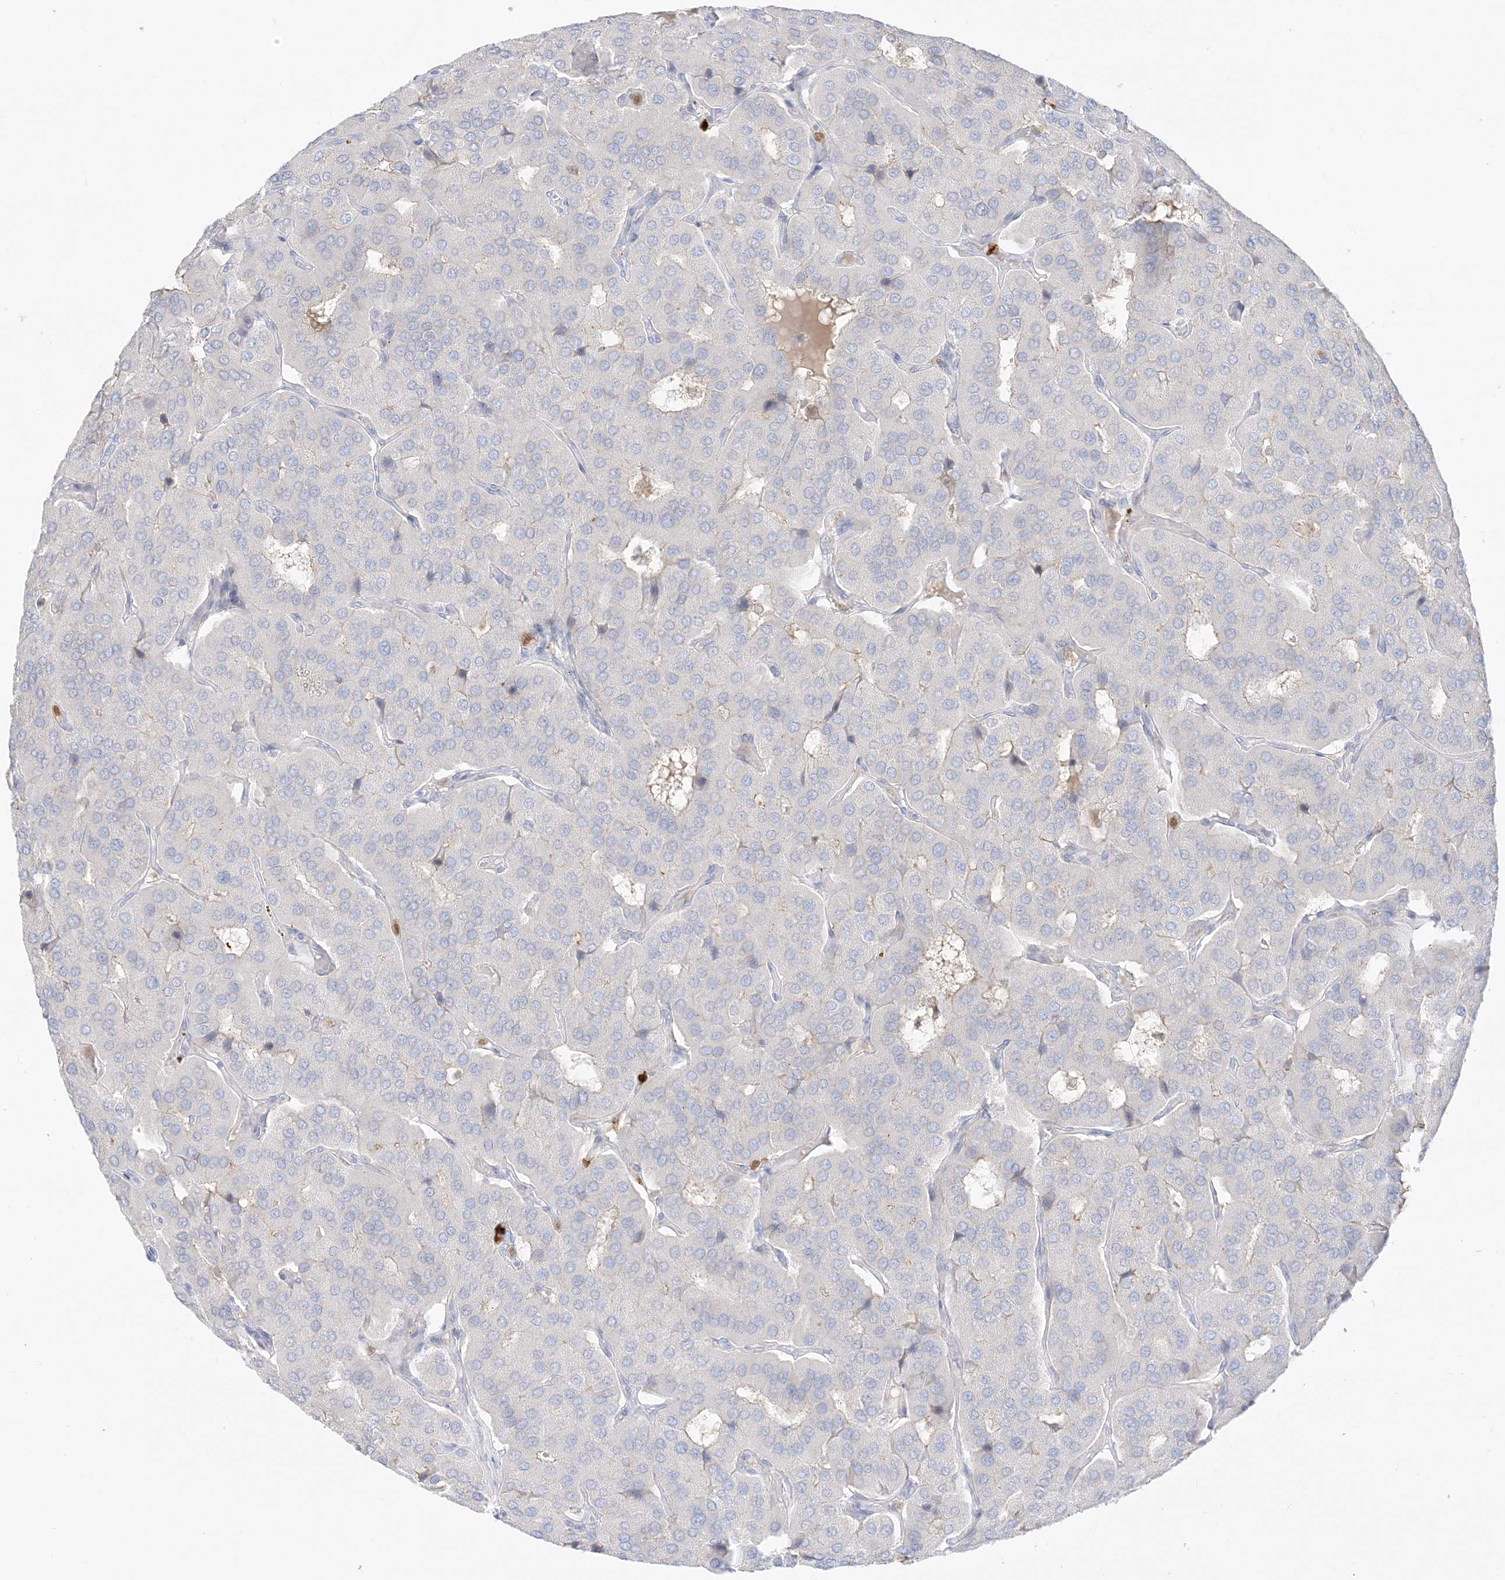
{"staining": {"intensity": "negative", "quantity": "none", "location": "none"}, "tissue": "parathyroid gland", "cell_type": "Glandular cells", "image_type": "normal", "snomed": [{"axis": "morphology", "description": "Normal tissue, NOS"}, {"axis": "morphology", "description": "Adenoma, NOS"}, {"axis": "topography", "description": "Parathyroid gland"}], "caption": "The IHC histopathology image has no significant expression in glandular cells of parathyroid gland. Brightfield microscopy of IHC stained with DAB (brown) and hematoxylin (blue), captured at high magnification.", "gene": "GCA", "patient": {"sex": "female", "age": 86}}